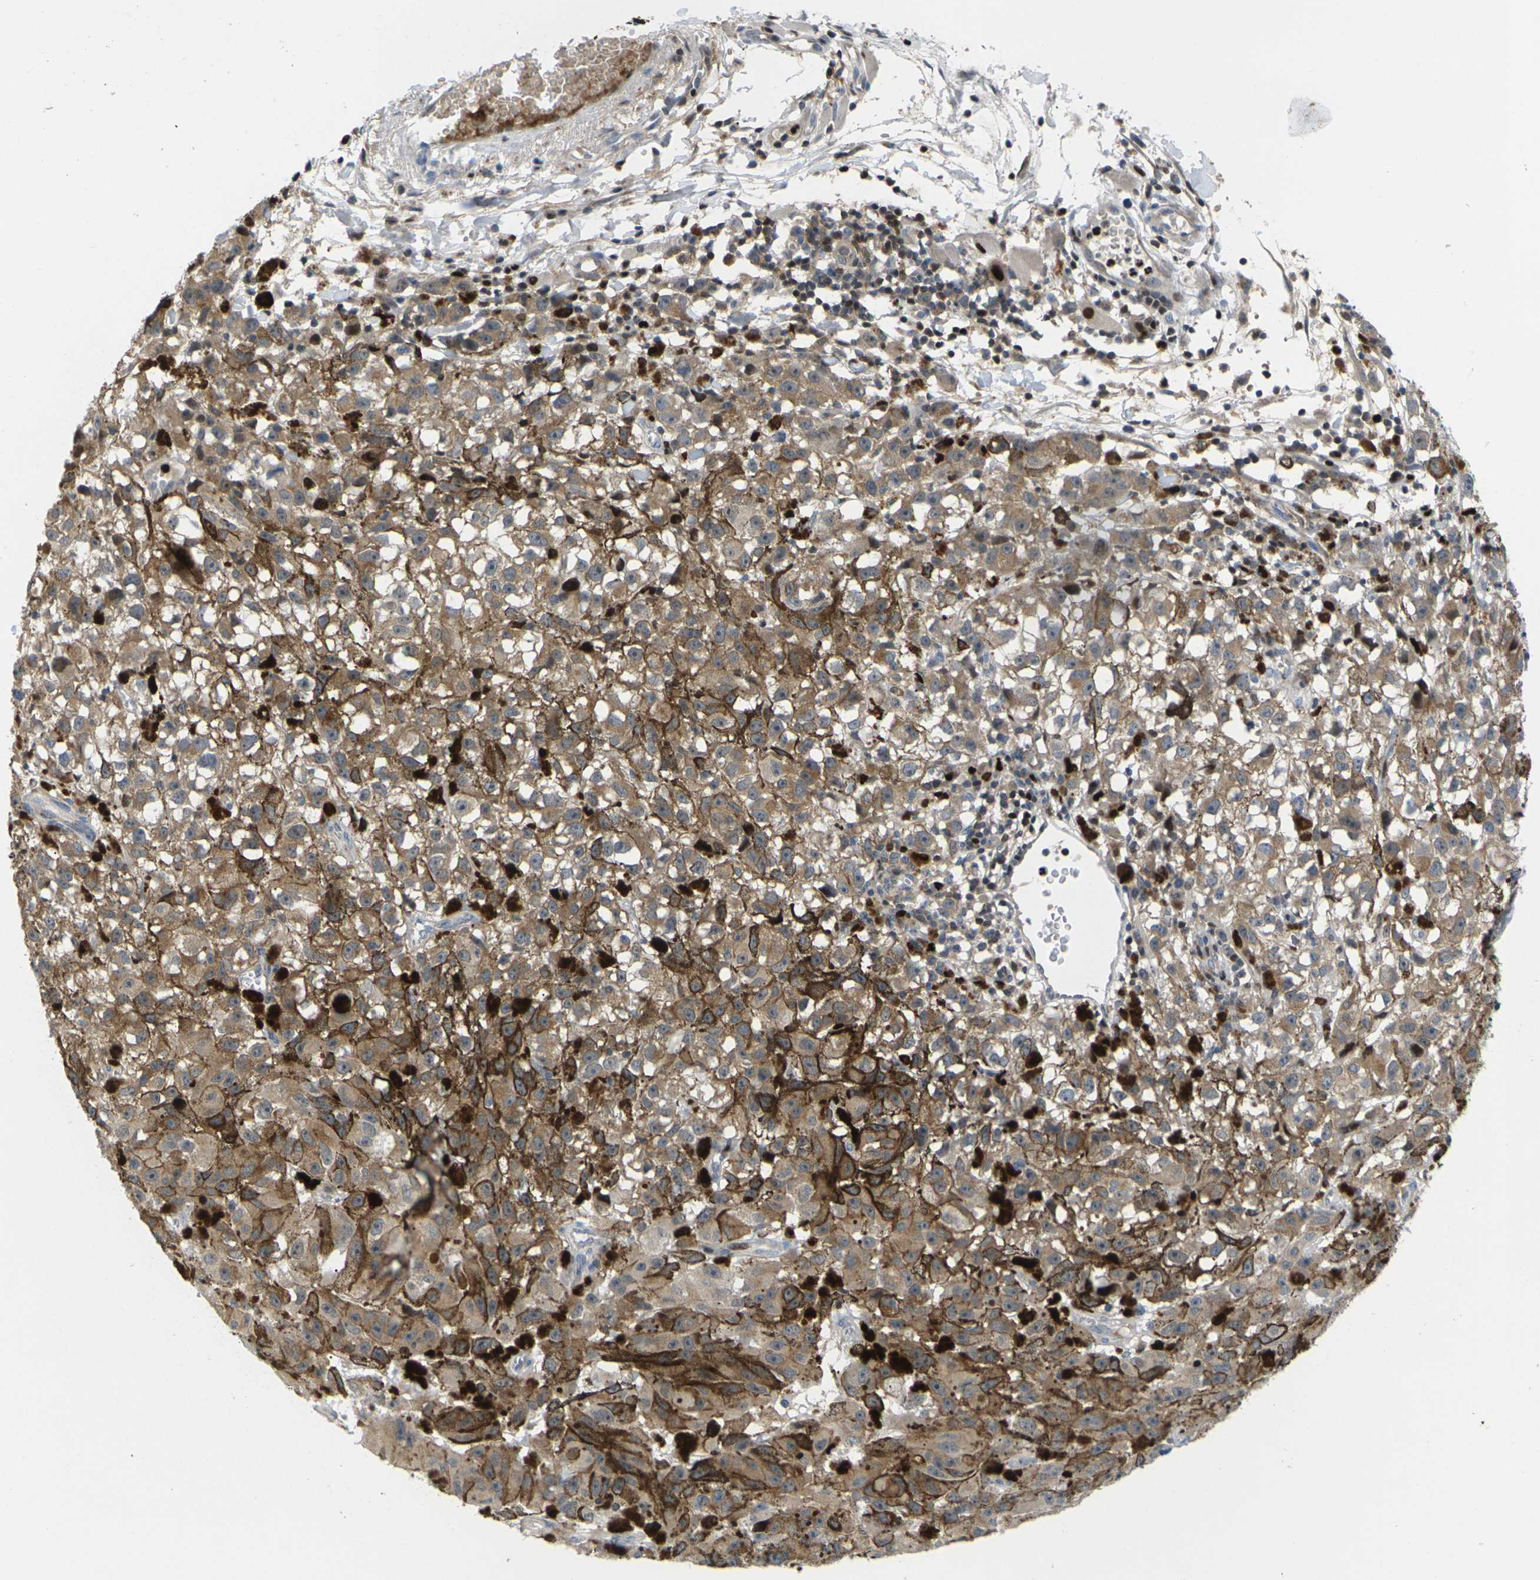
{"staining": {"intensity": "moderate", "quantity": ">75%", "location": "cytoplasmic/membranous"}, "tissue": "melanoma", "cell_type": "Tumor cells", "image_type": "cancer", "snomed": [{"axis": "morphology", "description": "Malignant melanoma, NOS"}, {"axis": "topography", "description": "Skin"}], "caption": "Protein staining by immunohistochemistry (IHC) demonstrates moderate cytoplasmic/membranous expression in about >75% of tumor cells in melanoma. The protein is stained brown, and the nuclei are stained in blue (DAB IHC with brightfield microscopy, high magnification).", "gene": "RPS6KA3", "patient": {"sex": "female", "age": 104}}